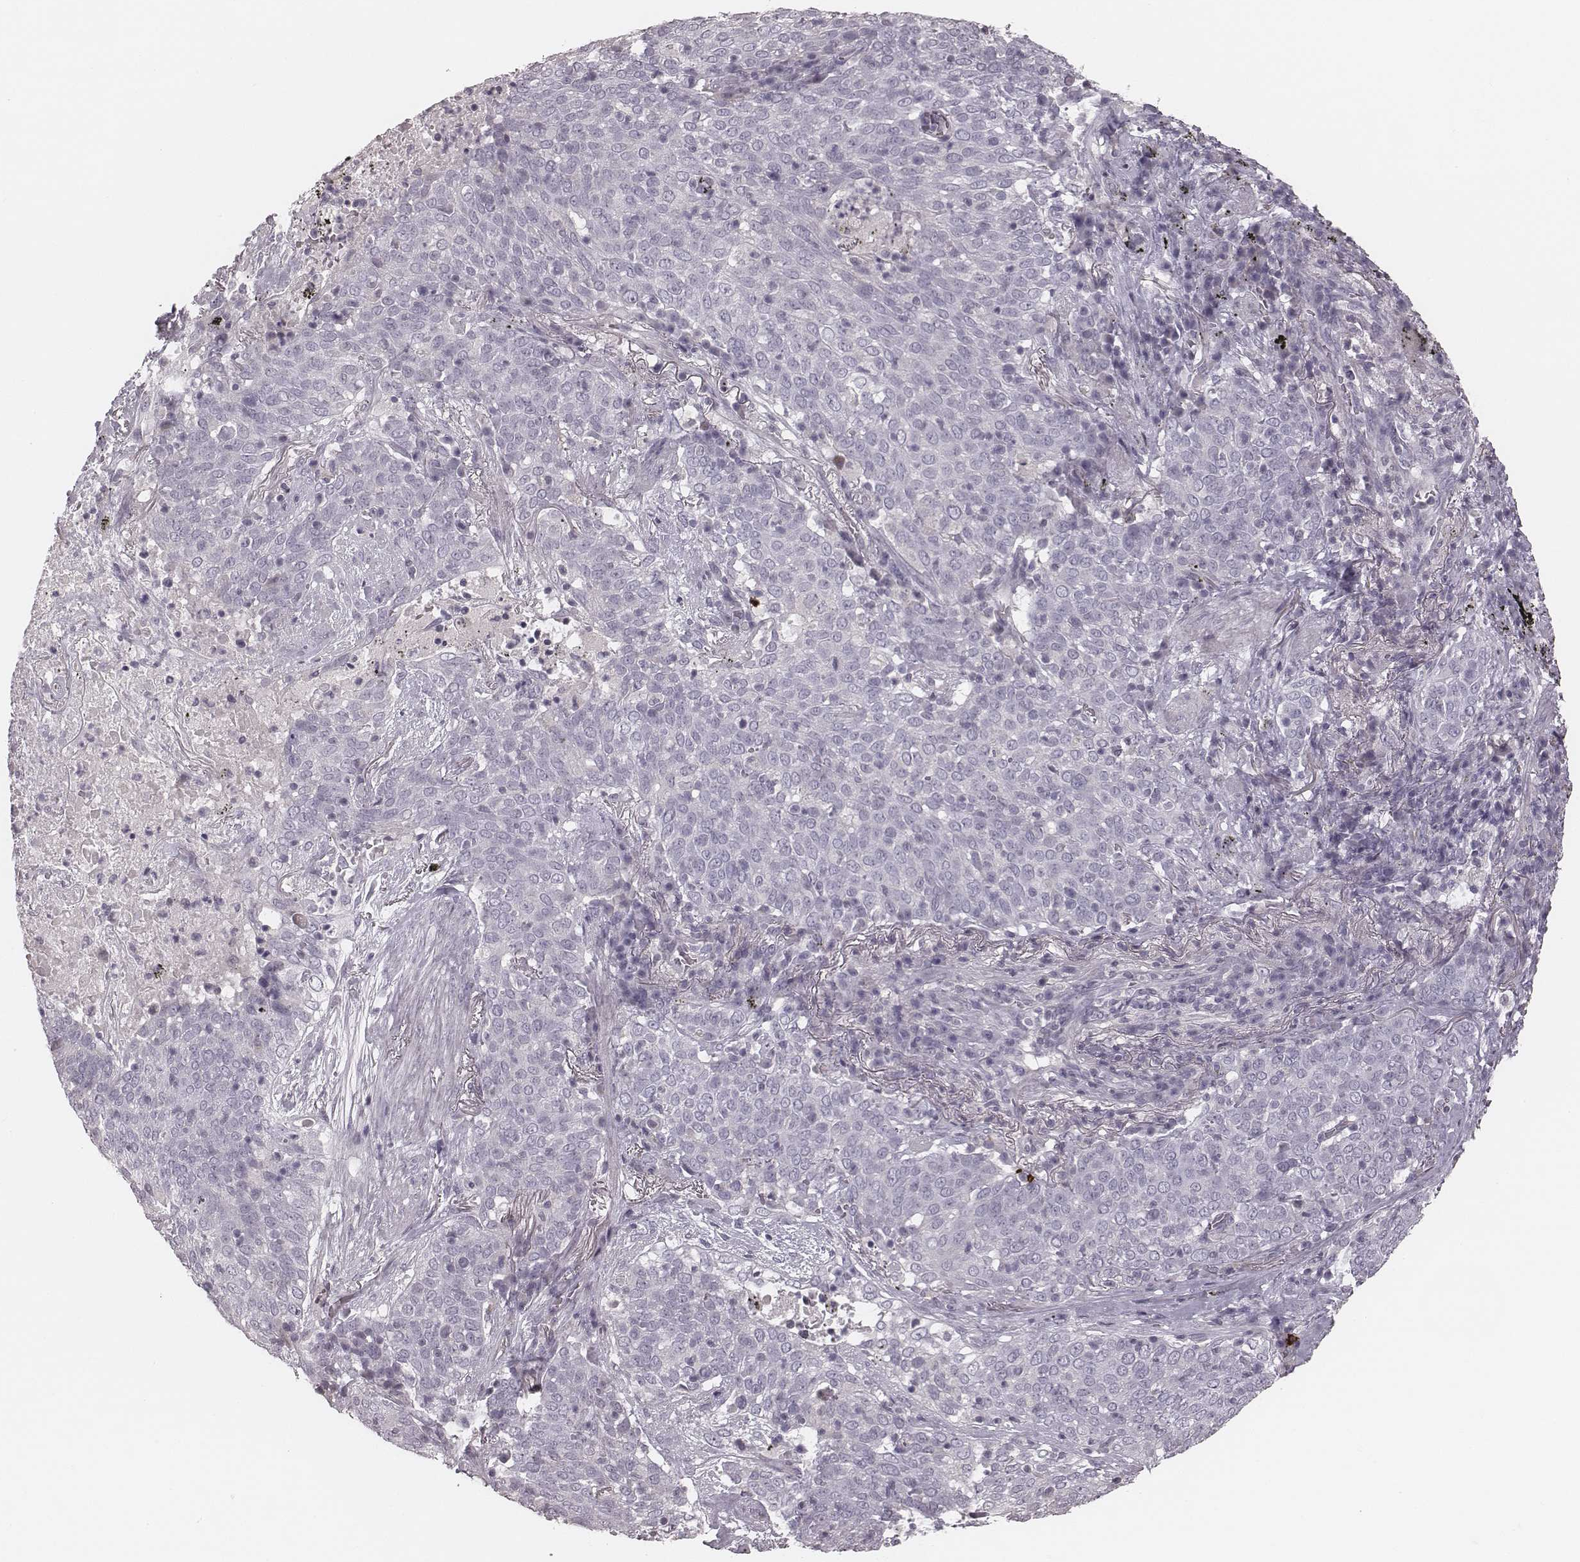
{"staining": {"intensity": "negative", "quantity": "none", "location": "none"}, "tissue": "lung cancer", "cell_type": "Tumor cells", "image_type": "cancer", "snomed": [{"axis": "morphology", "description": "Squamous cell carcinoma, NOS"}, {"axis": "topography", "description": "Lung"}], "caption": "Lung squamous cell carcinoma was stained to show a protein in brown. There is no significant staining in tumor cells.", "gene": "S100Z", "patient": {"sex": "male", "age": 82}}